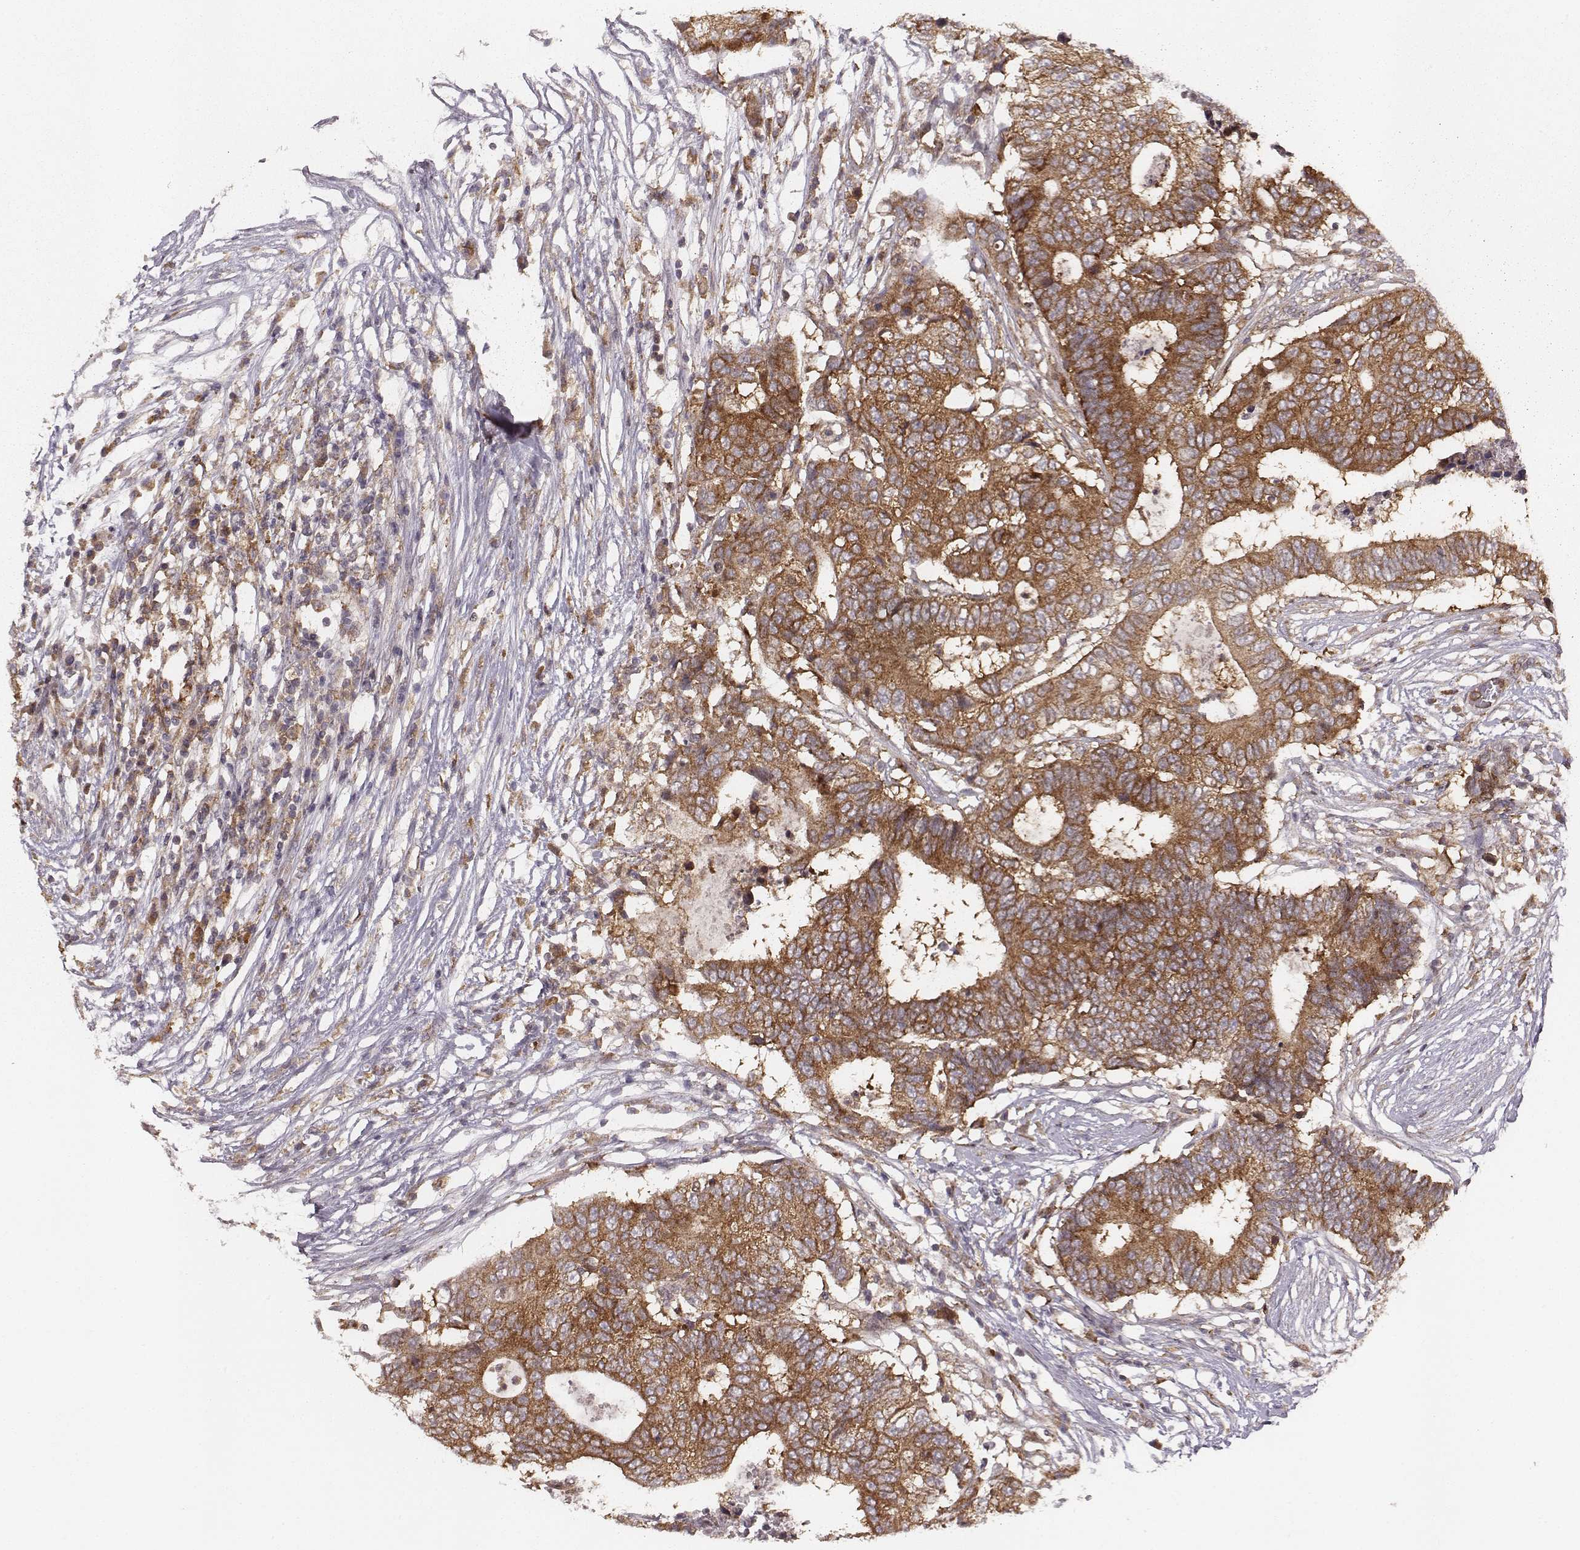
{"staining": {"intensity": "moderate", "quantity": ">75%", "location": "cytoplasmic/membranous"}, "tissue": "colorectal cancer", "cell_type": "Tumor cells", "image_type": "cancer", "snomed": [{"axis": "morphology", "description": "Adenocarcinoma, NOS"}, {"axis": "topography", "description": "Colon"}], "caption": "IHC image of neoplastic tissue: adenocarcinoma (colorectal) stained using IHC reveals medium levels of moderate protein expression localized specifically in the cytoplasmic/membranous of tumor cells, appearing as a cytoplasmic/membranous brown color.", "gene": "VPS26A", "patient": {"sex": "female", "age": 48}}